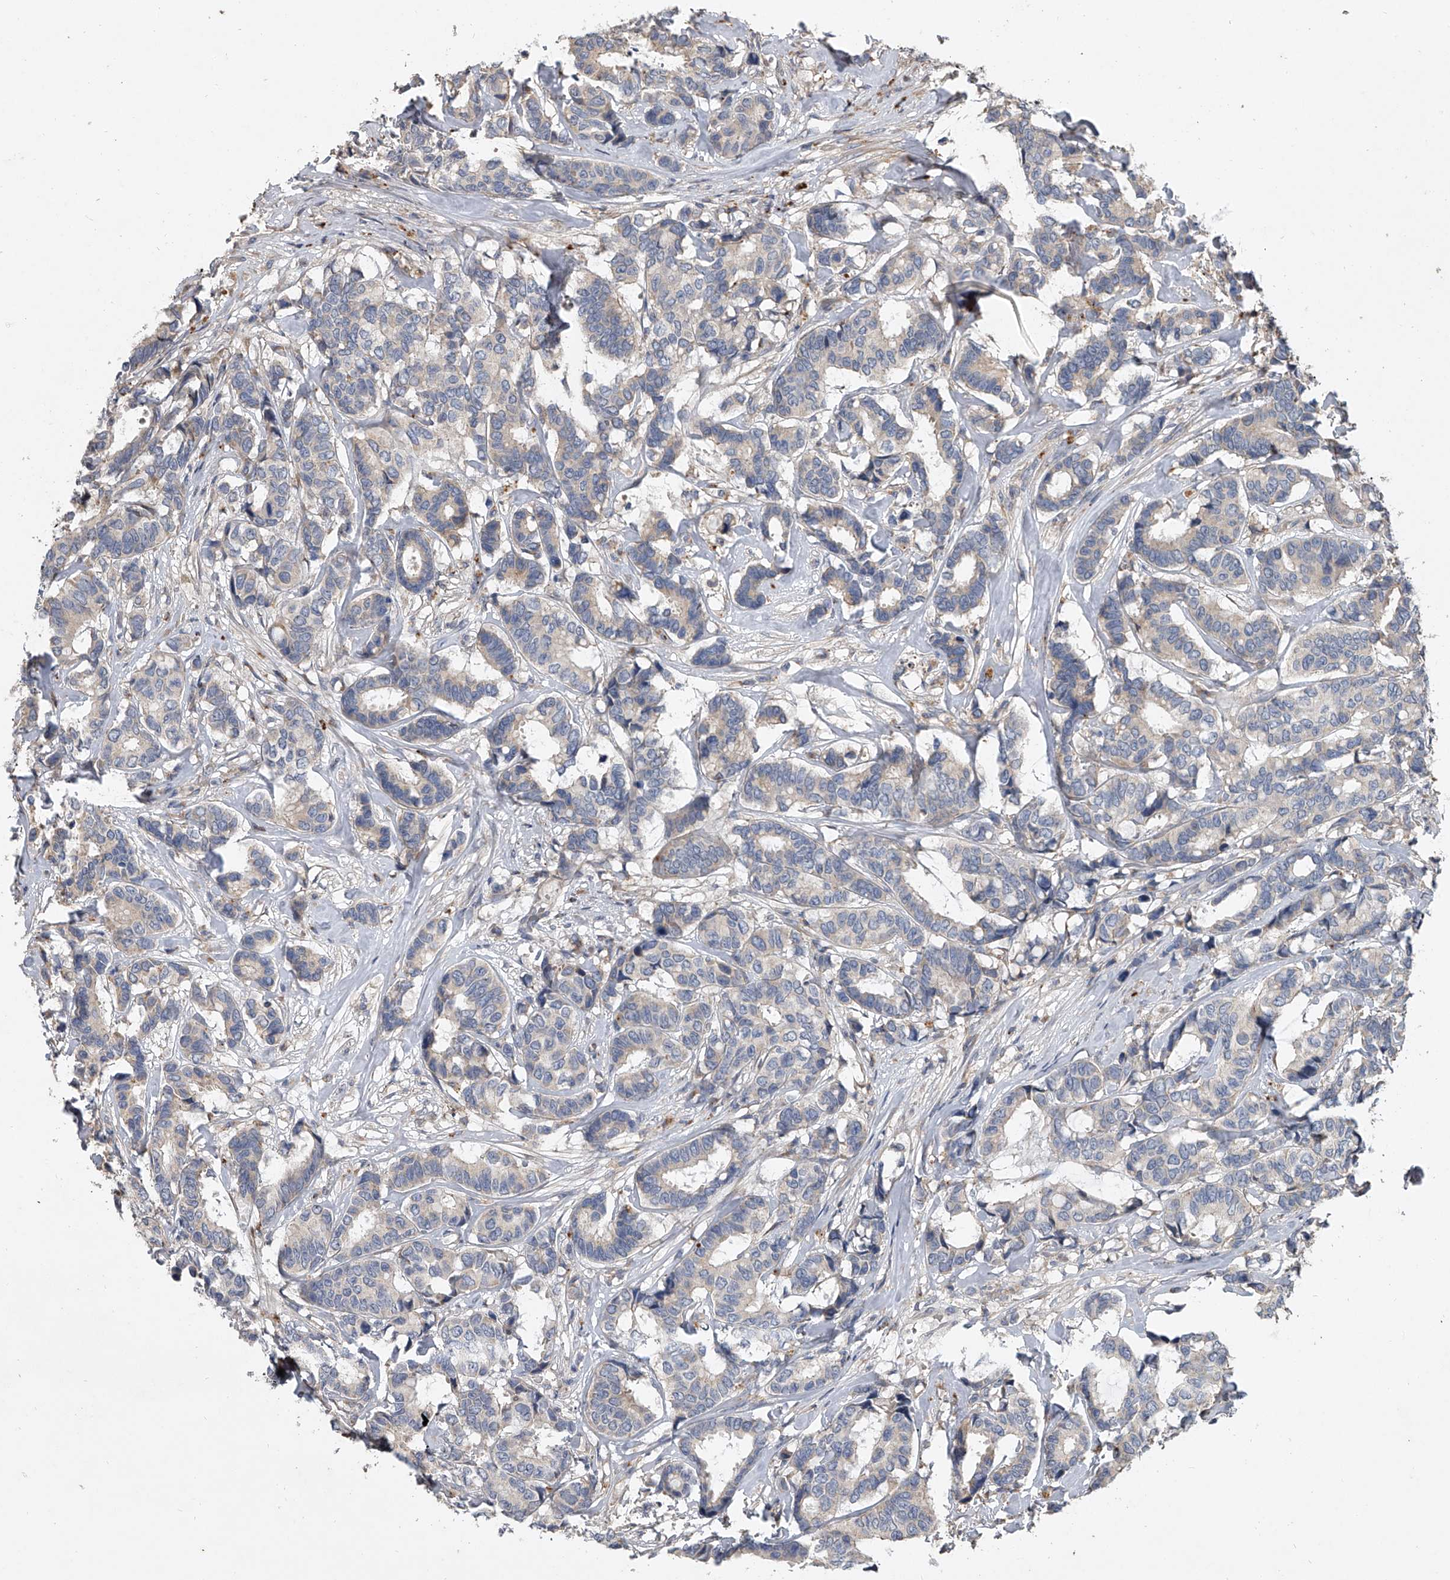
{"staining": {"intensity": "negative", "quantity": "none", "location": "none"}, "tissue": "breast cancer", "cell_type": "Tumor cells", "image_type": "cancer", "snomed": [{"axis": "morphology", "description": "Duct carcinoma"}, {"axis": "topography", "description": "Breast"}], "caption": "The image exhibits no significant positivity in tumor cells of intraductal carcinoma (breast). (Immunohistochemistry (ihc), brightfield microscopy, high magnification).", "gene": "DOCK9", "patient": {"sex": "female", "age": 87}}